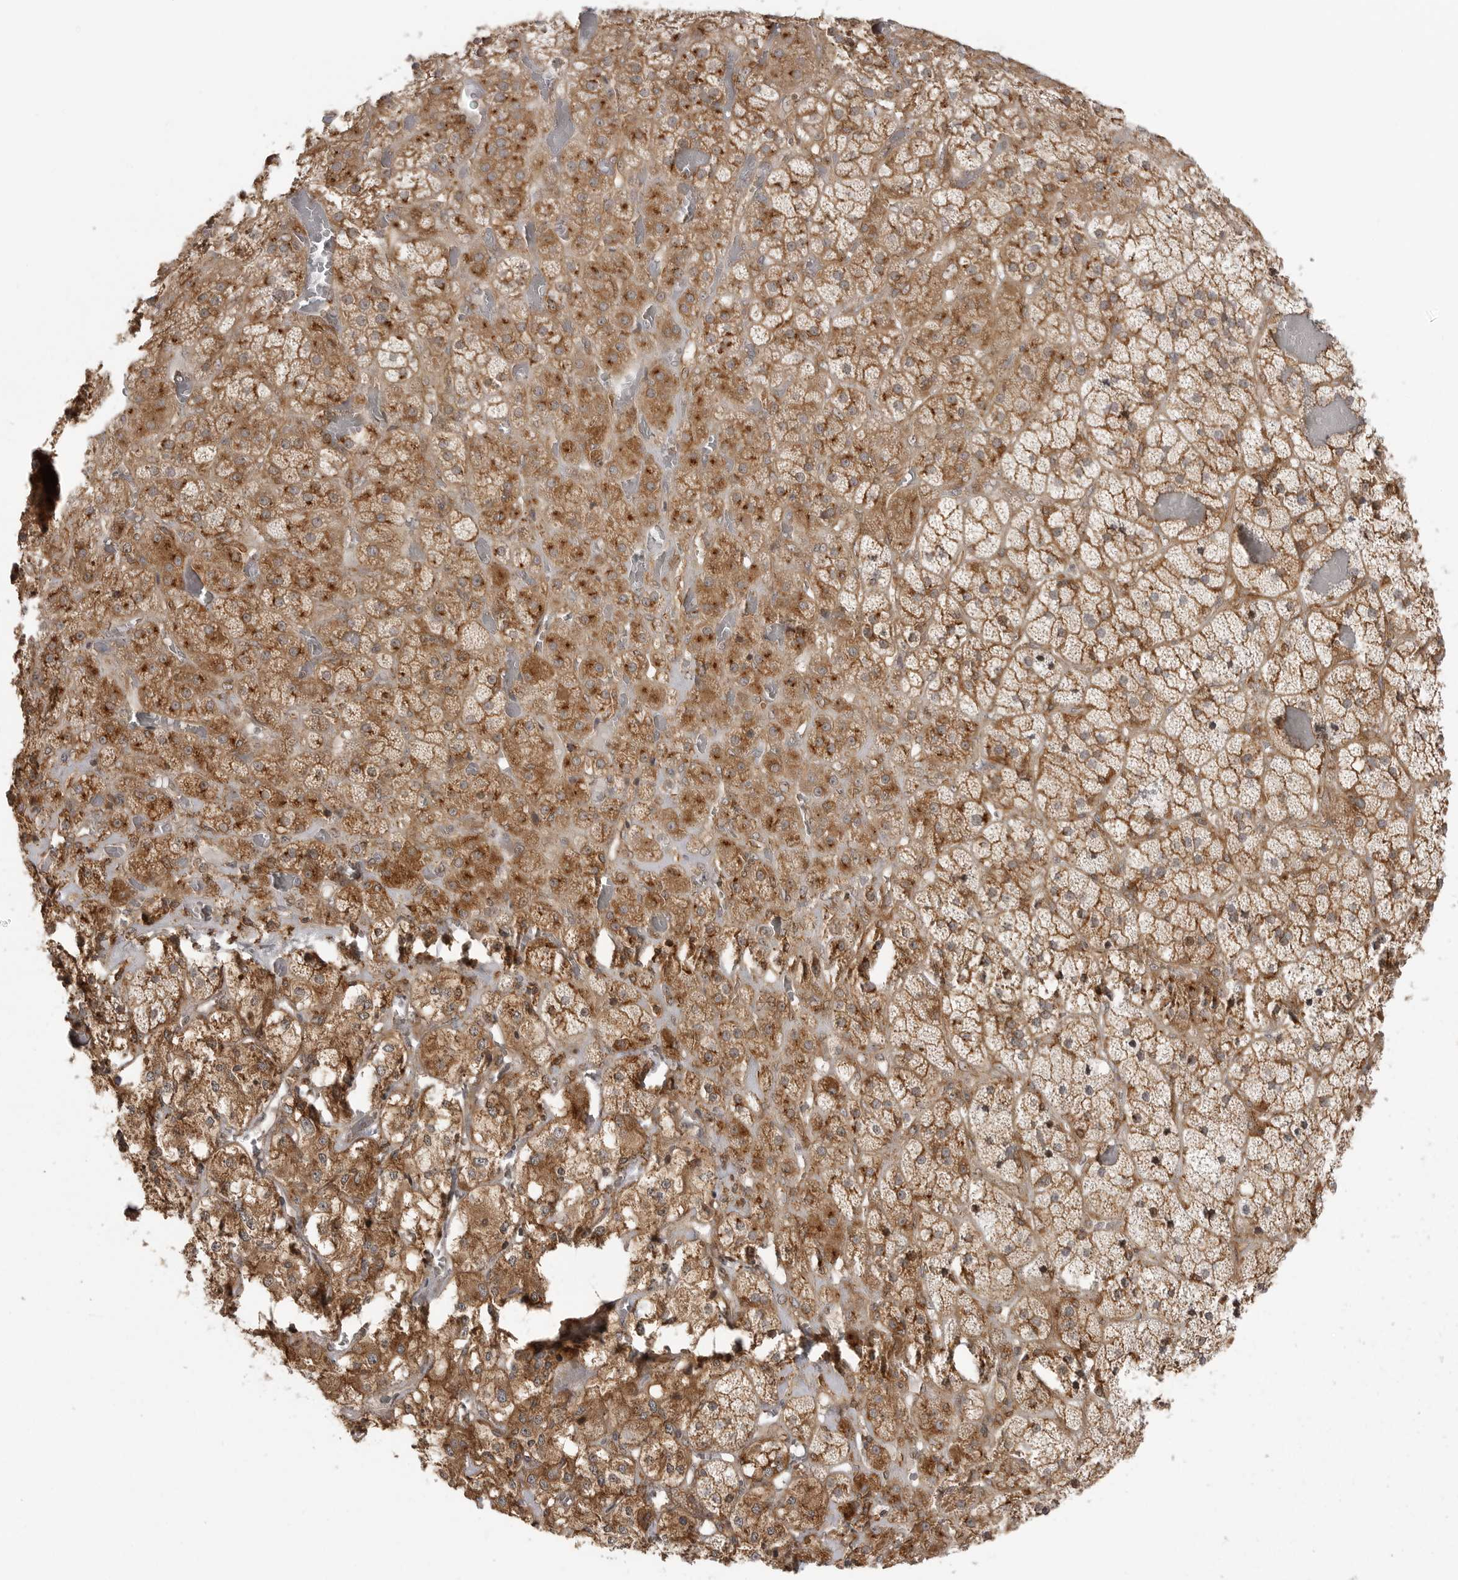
{"staining": {"intensity": "moderate", "quantity": ">75%", "location": "cytoplasmic/membranous"}, "tissue": "adrenal gland", "cell_type": "Glandular cells", "image_type": "normal", "snomed": [{"axis": "morphology", "description": "Normal tissue, NOS"}, {"axis": "topography", "description": "Adrenal gland"}], "caption": "Immunohistochemical staining of normal human adrenal gland shows moderate cytoplasmic/membranous protein expression in about >75% of glandular cells.", "gene": "FAT3", "patient": {"sex": "male", "age": 57}}